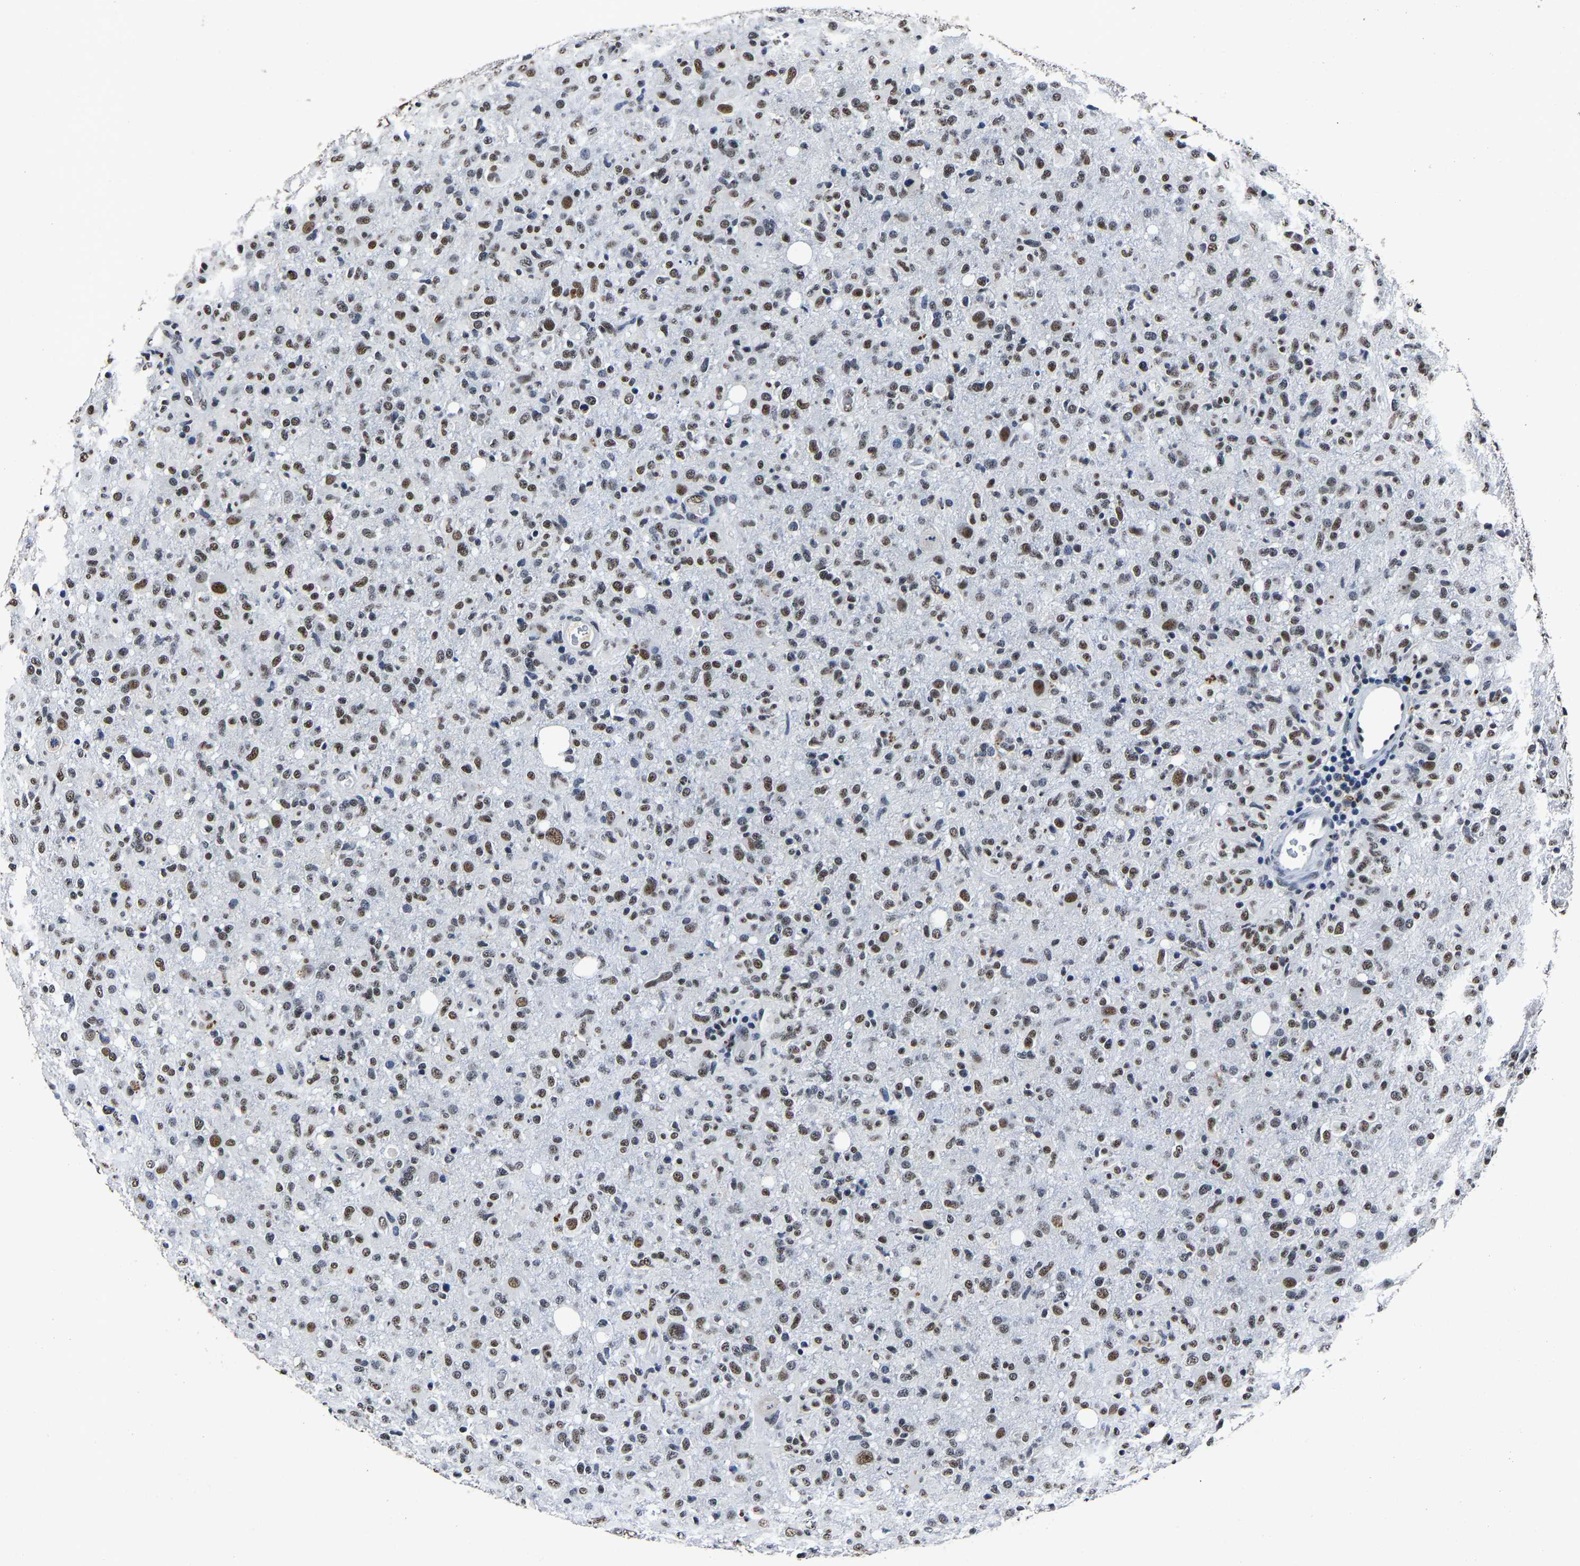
{"staining": {"intensity": "moderate", "quantity": ">75%", "location": "nuclear"}, "tissue": "glioma", "cell_type": "Tumor cells", "image_type": "cancer", "snomed": [{"axis": "morphology", "description": "Glioma, malignant, High grade"}, {"axis": "topography", "description": "Brain"}], "caption": "The histopathology image shows staining of malignant glioma (high-grade), revealing moderate nuclear protein staining (brown color) within tumor cells. The staining was performed using DAB (3,3'-diaminobenzidine), with brown indicating positive protein expression. Nuclei are stained blue with hematoxylin.", "gene": "RBM45", "patient": {"sex": "female", "age": 57}}